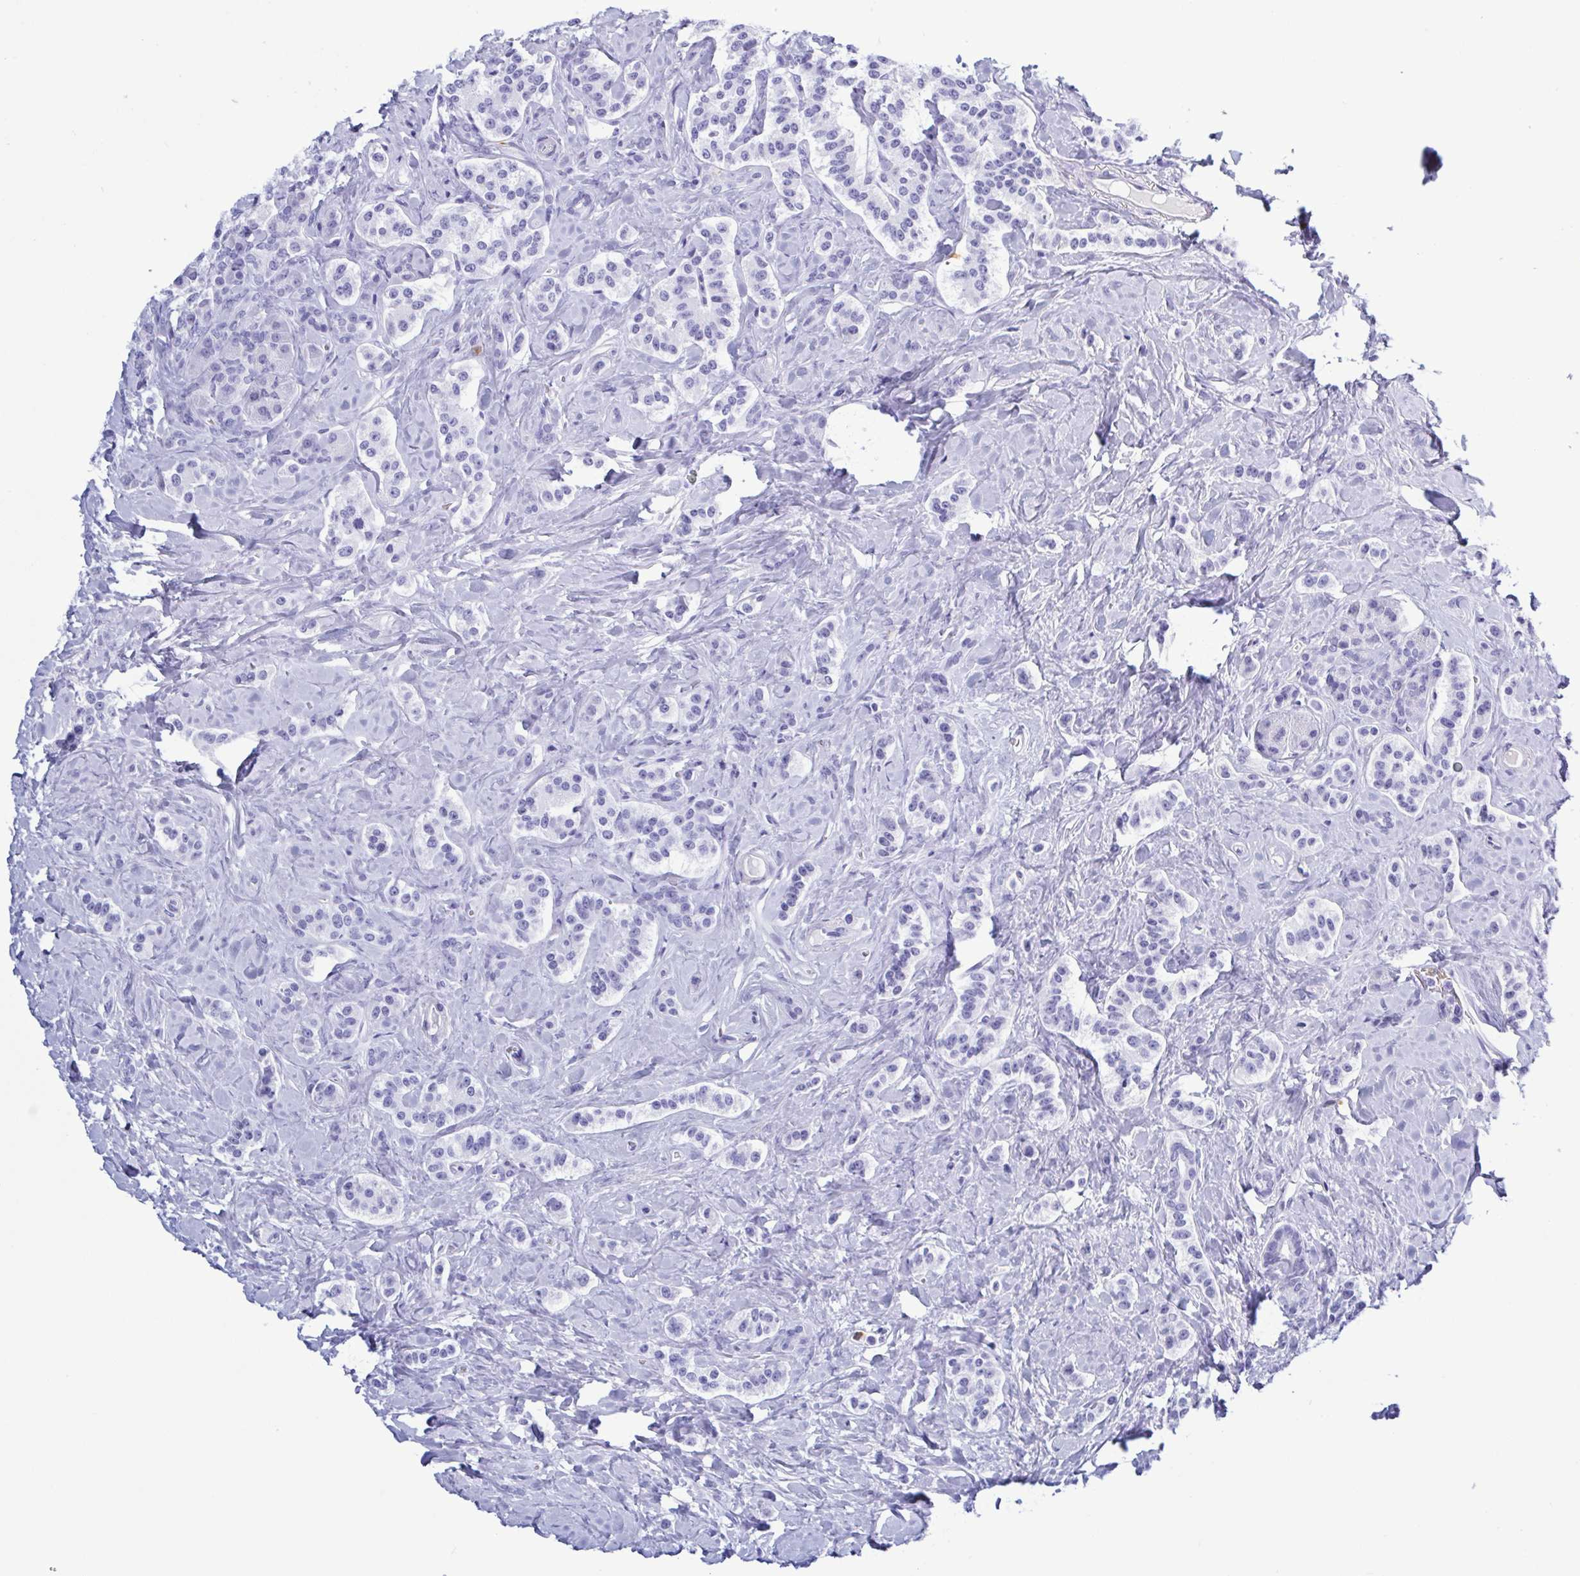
{"staining": {"intensity": "negative", "quantity": "none", "location": "none"}, "tissue": "carcinoid", "cell_type": "Tumor cells", "image_type": "cancer", "snomed": [{"axis": "morphology", "description": "Normal tissue, NOS"}, {"axis": "morphology", "description": "Carcinoid, malignant, NOS"}, {"axis": "topography", "description": "Pancreas"}], "caption": "A photomicrograph of human carcinoid (malignant) is negative for staining in tumor cells. (DAB immunohistochemistry (IHC) with hematoxylin counter stain).", "gene": "LTF", "patient": {"sex": "male", "age": 36}}